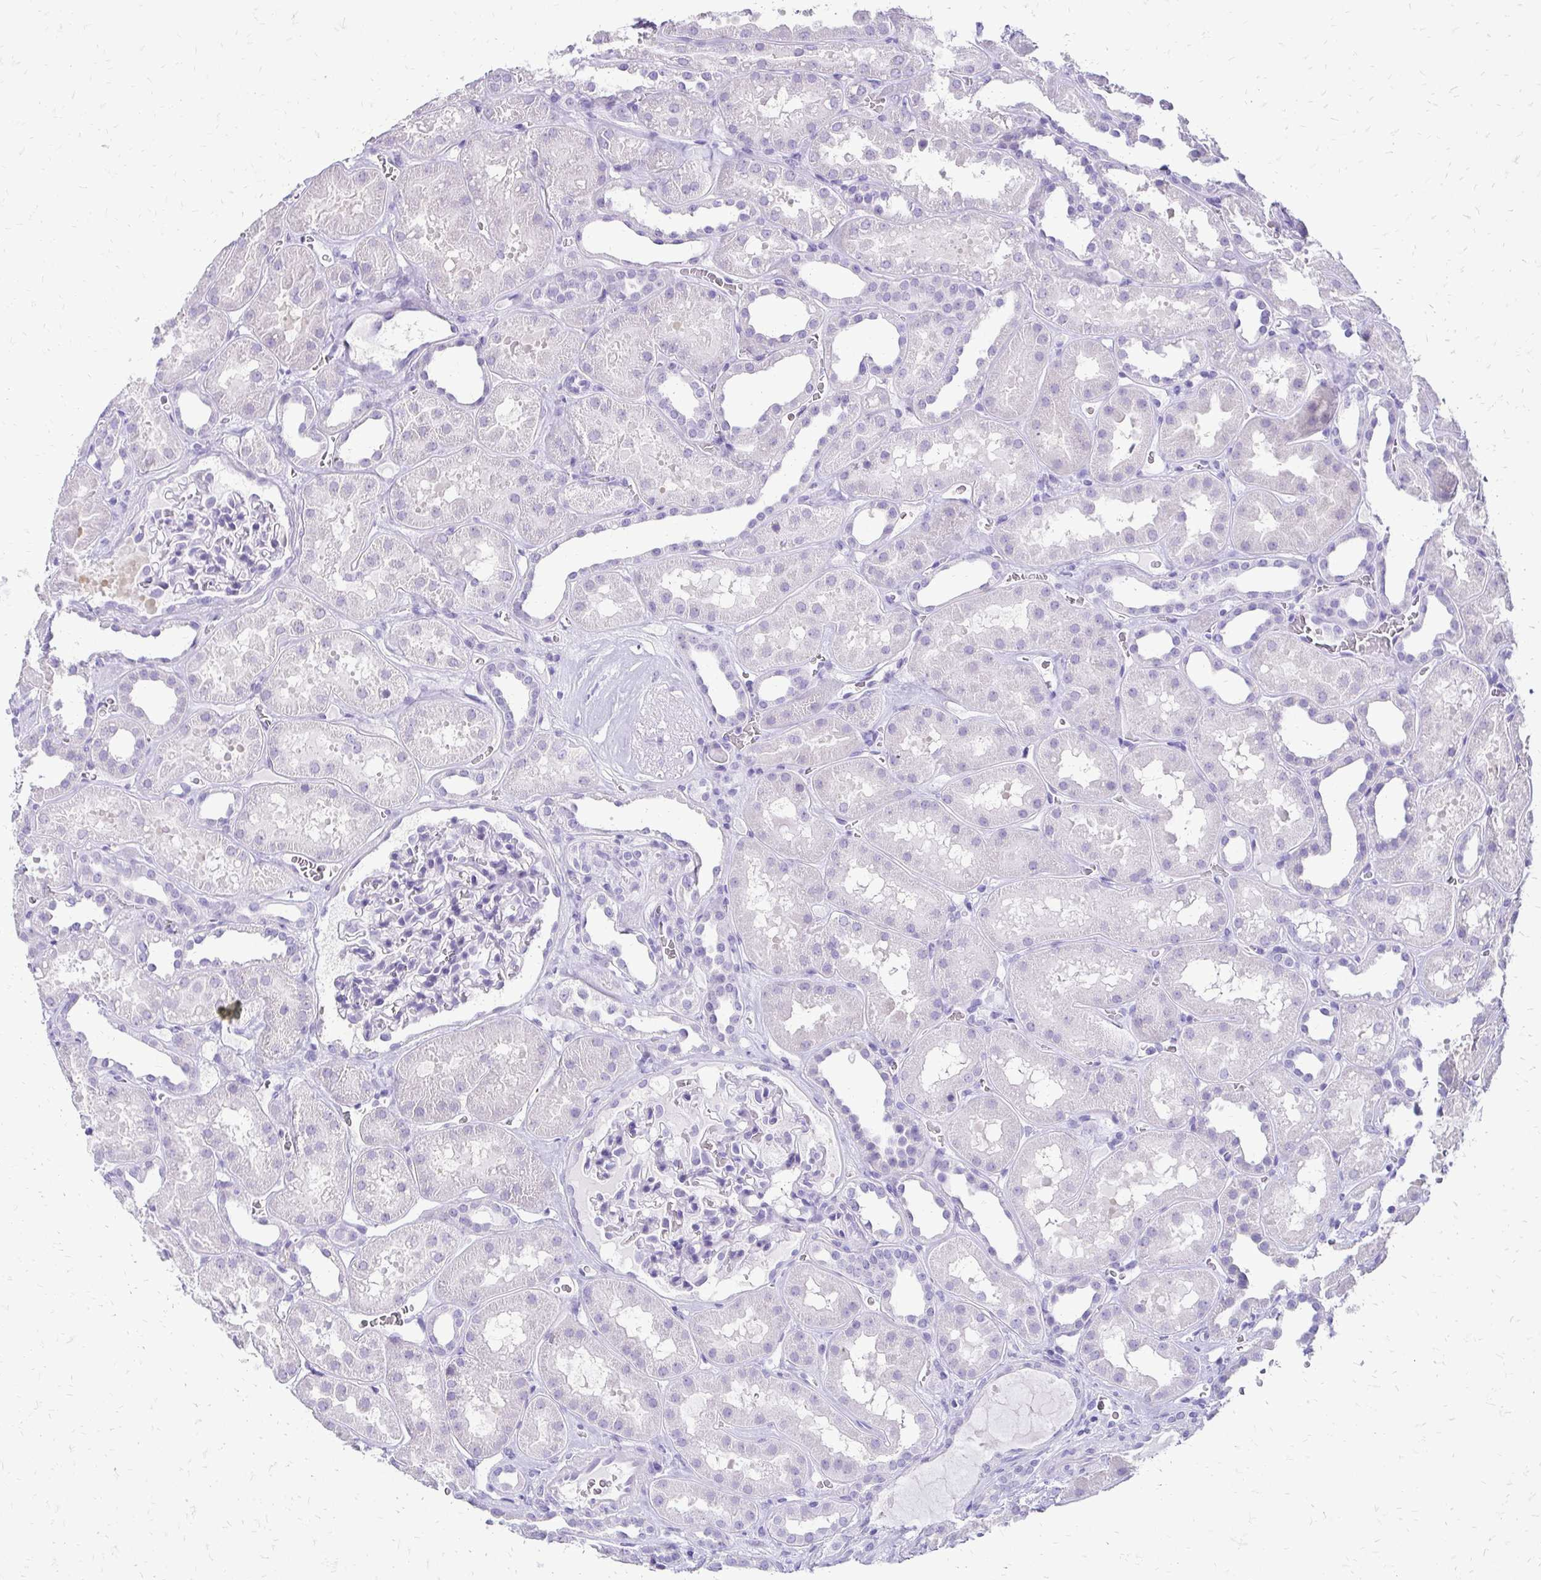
{"staining": {"intensity": "negative", "quantity": "none", "location": "none"}, "tissue": "kidney", "cell_type": "Cells in glomeruli", "image_type": "normal", "snomed": [{"axis": "morphology", "description": "Normal tissue, NOS"}, {"axis": "topography", "description": "Kidney"}], "caption": "Cells in glomeruli are negative for brown protein staining in unremarkable kidney. (DAB immunohistochemistry (IHC) with hematoxylin counter stain).", "gene": "SLC32A1", "patient": {"sex": "female", "age": 41}}